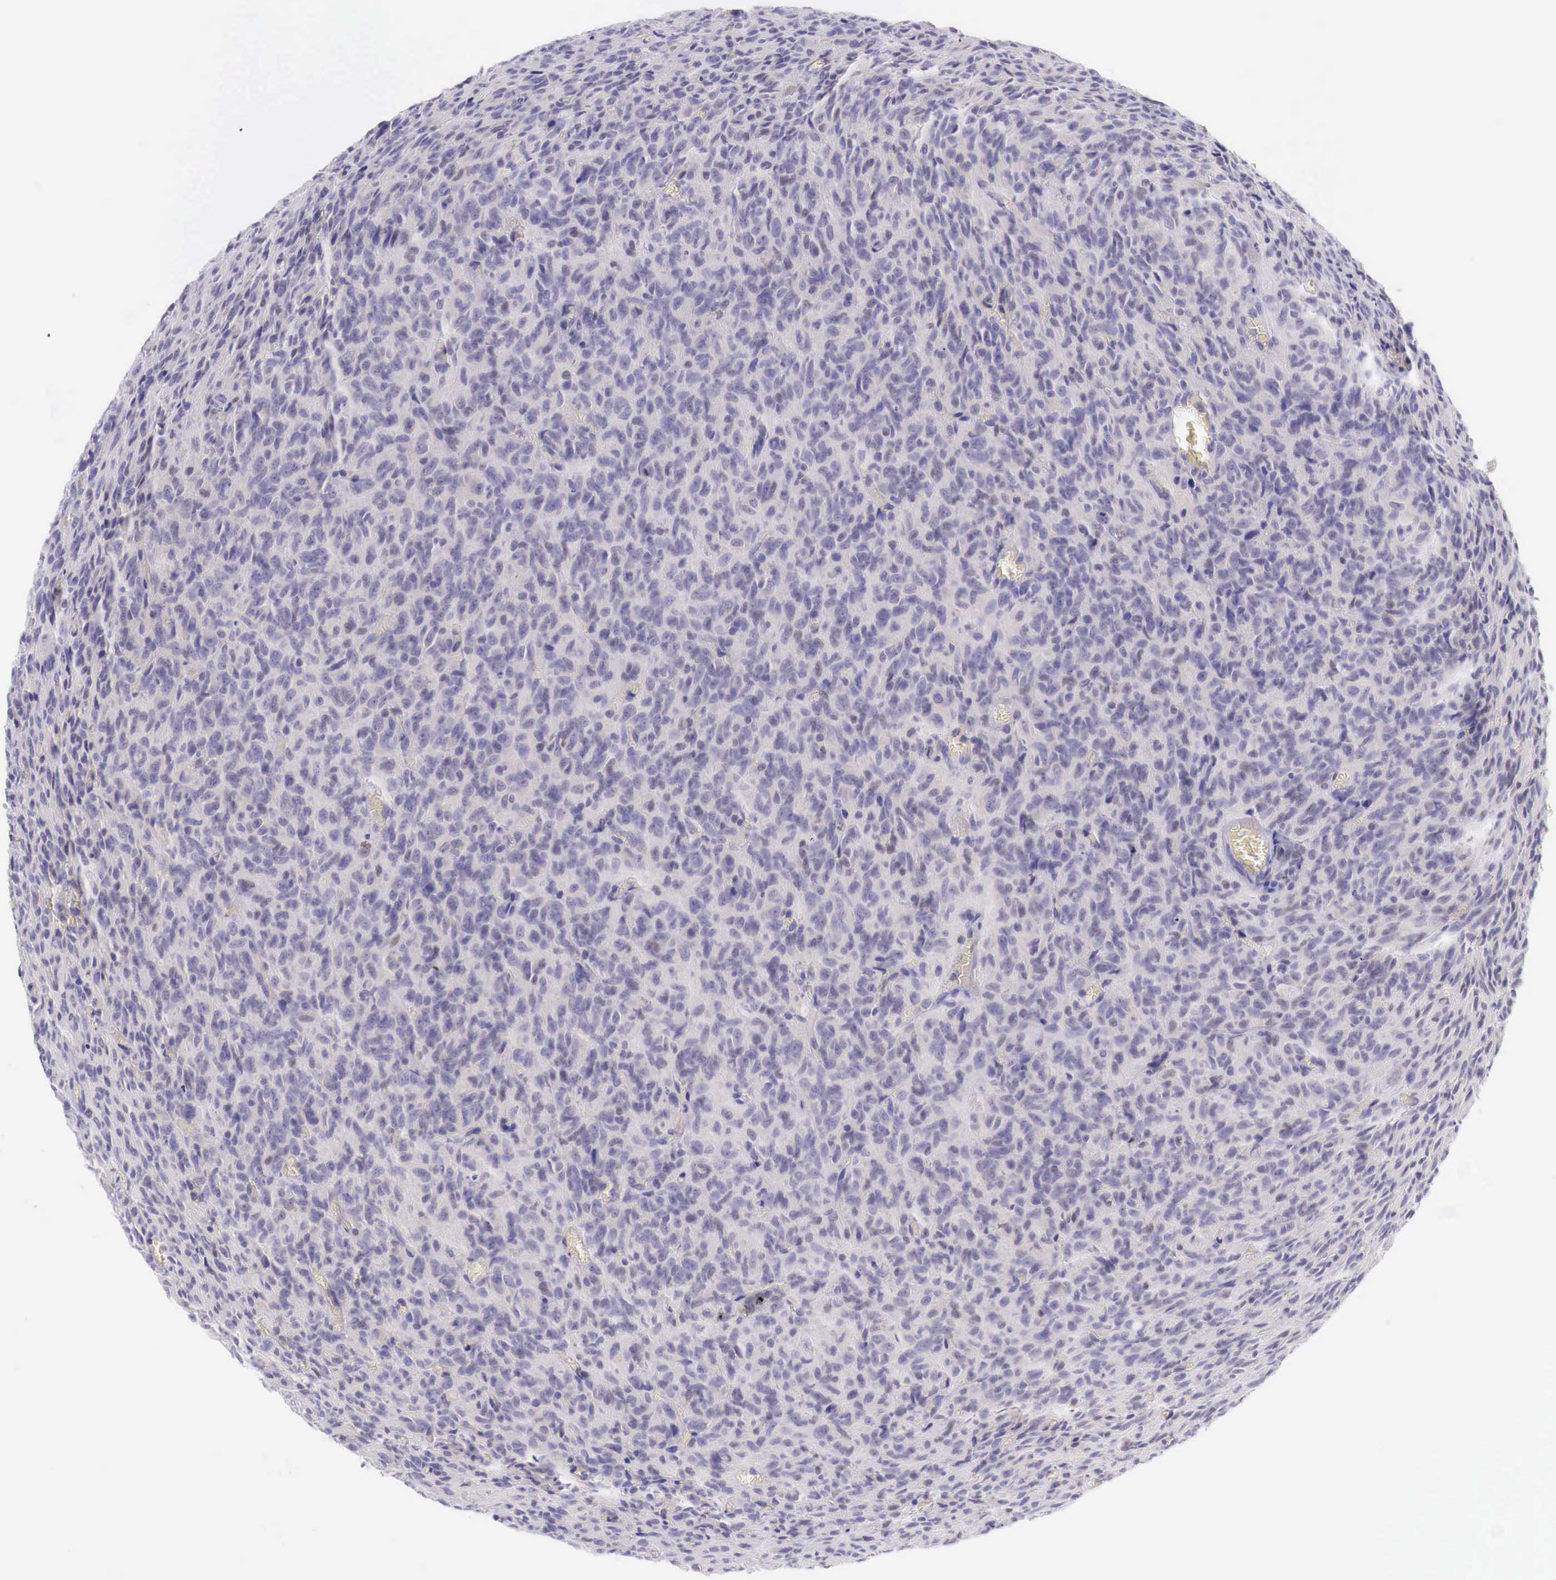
{"staining": {"intensity": "negative", "quantity": "none", "location": "none"}, "tissue": "glioma", "cell_type": "Tumor cells", "image_type": "cancer", "snomed": [{"axis": "morphology", "description": "Glioma, malignant, High grade"}, {"axis": "topography", "description": "Brain"}], "caption": "This micrograph is of glioma stained with immunohistochemistry (IHC) to label a protein in brown with the nuclei are counter-stained blue. There is no staining in tumor cells.", "gene": "BCL6", "patient": {"sex": "male", "age": 56}}